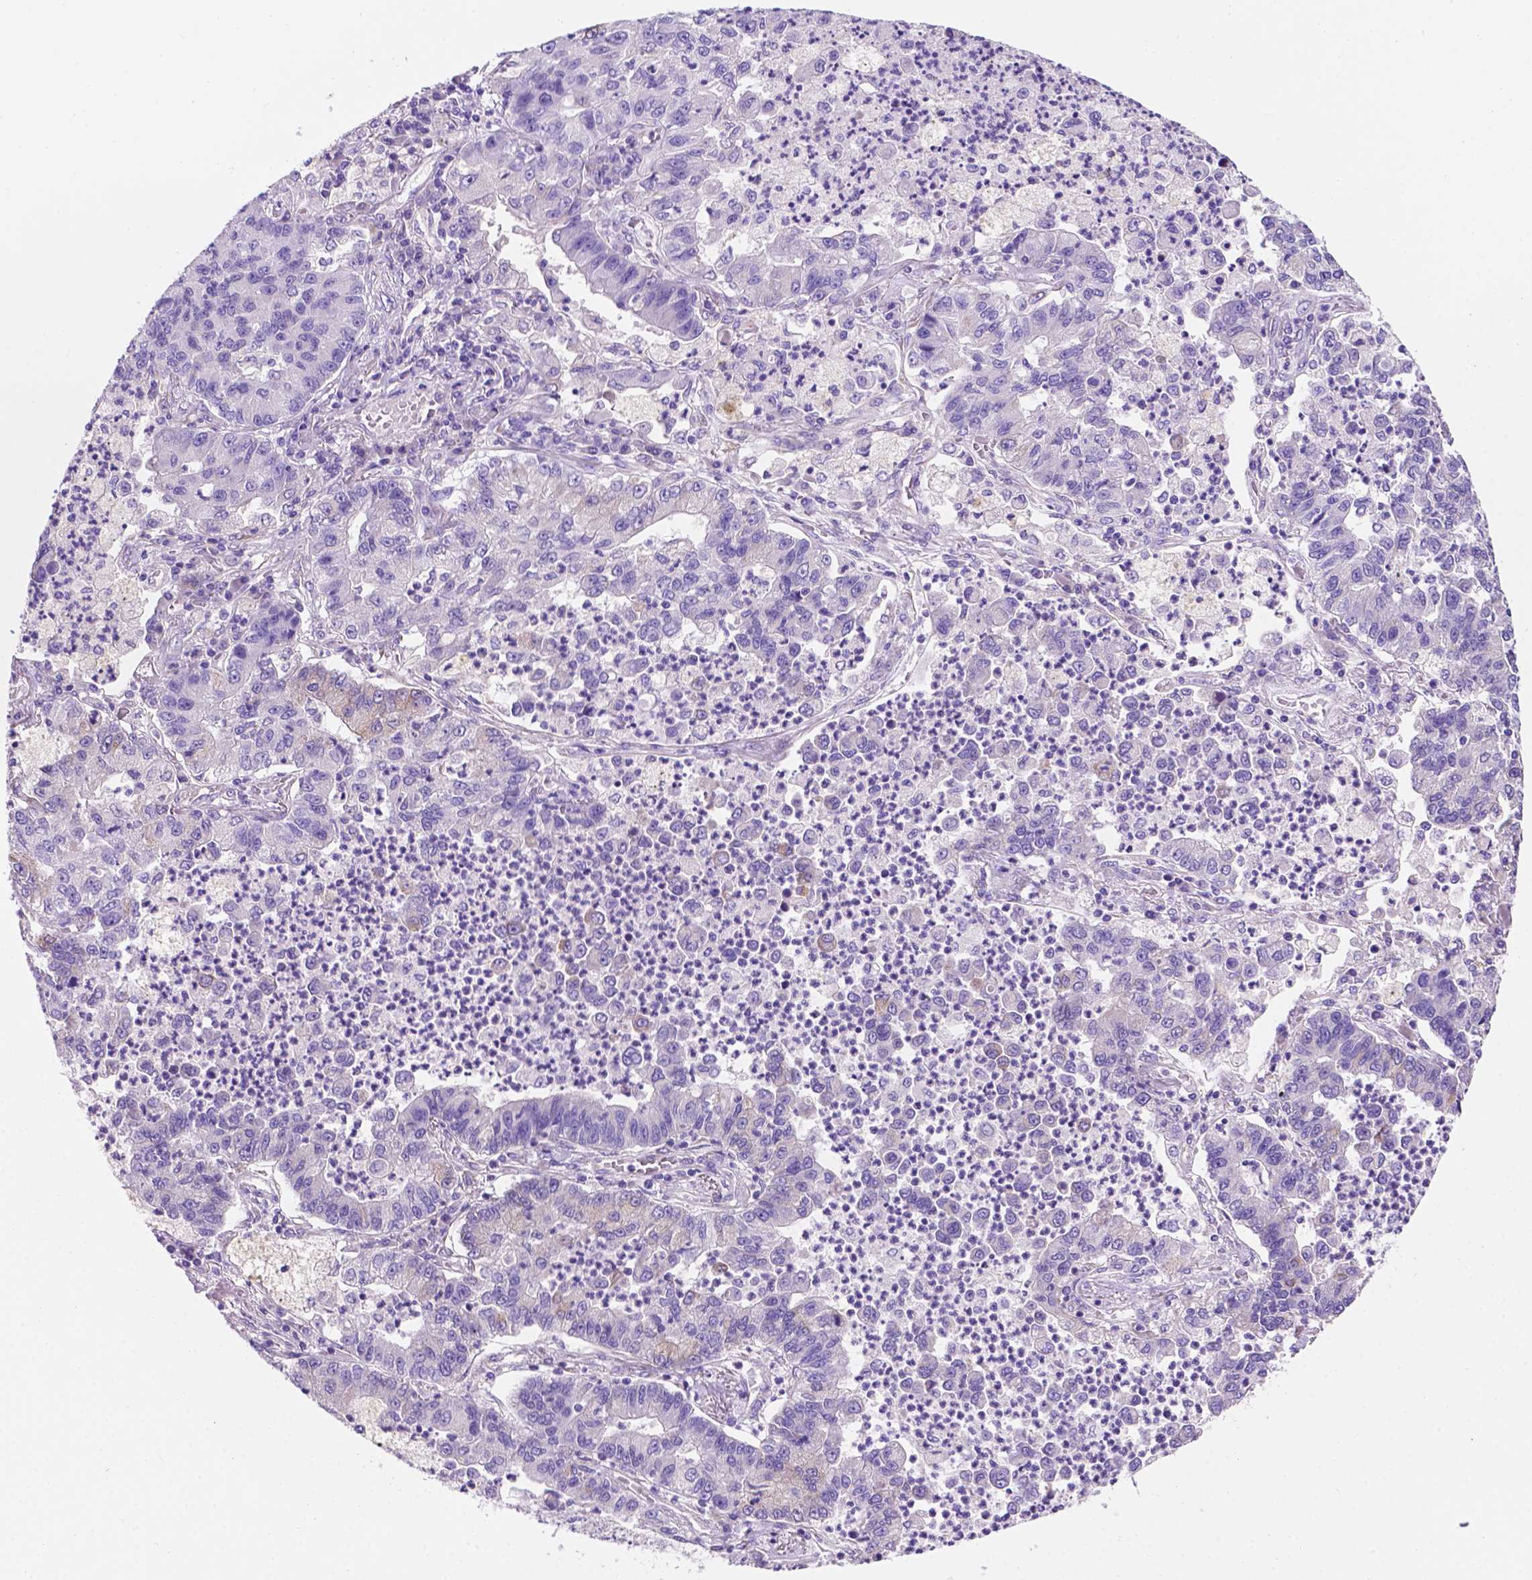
{"staining": {"intensity": "negative", "quantity": "none", "location": "none"}, "tissue": "lung cancer", "cell_type": "Tumor cells", "image_type": "cancer", "snomed": [{"axis": "morphology", "description": "Adenocarcinoma, NOS"}, {"axis": "topography", "description": "Lung"}], "caption": "This is an immunohistochemistry (IHC) micrograph of human adenocarcinoma (lung). There is no staining in tumor cells.", "gene": "CEACAM7", "patient": {"sex": "female", "age": 57}}